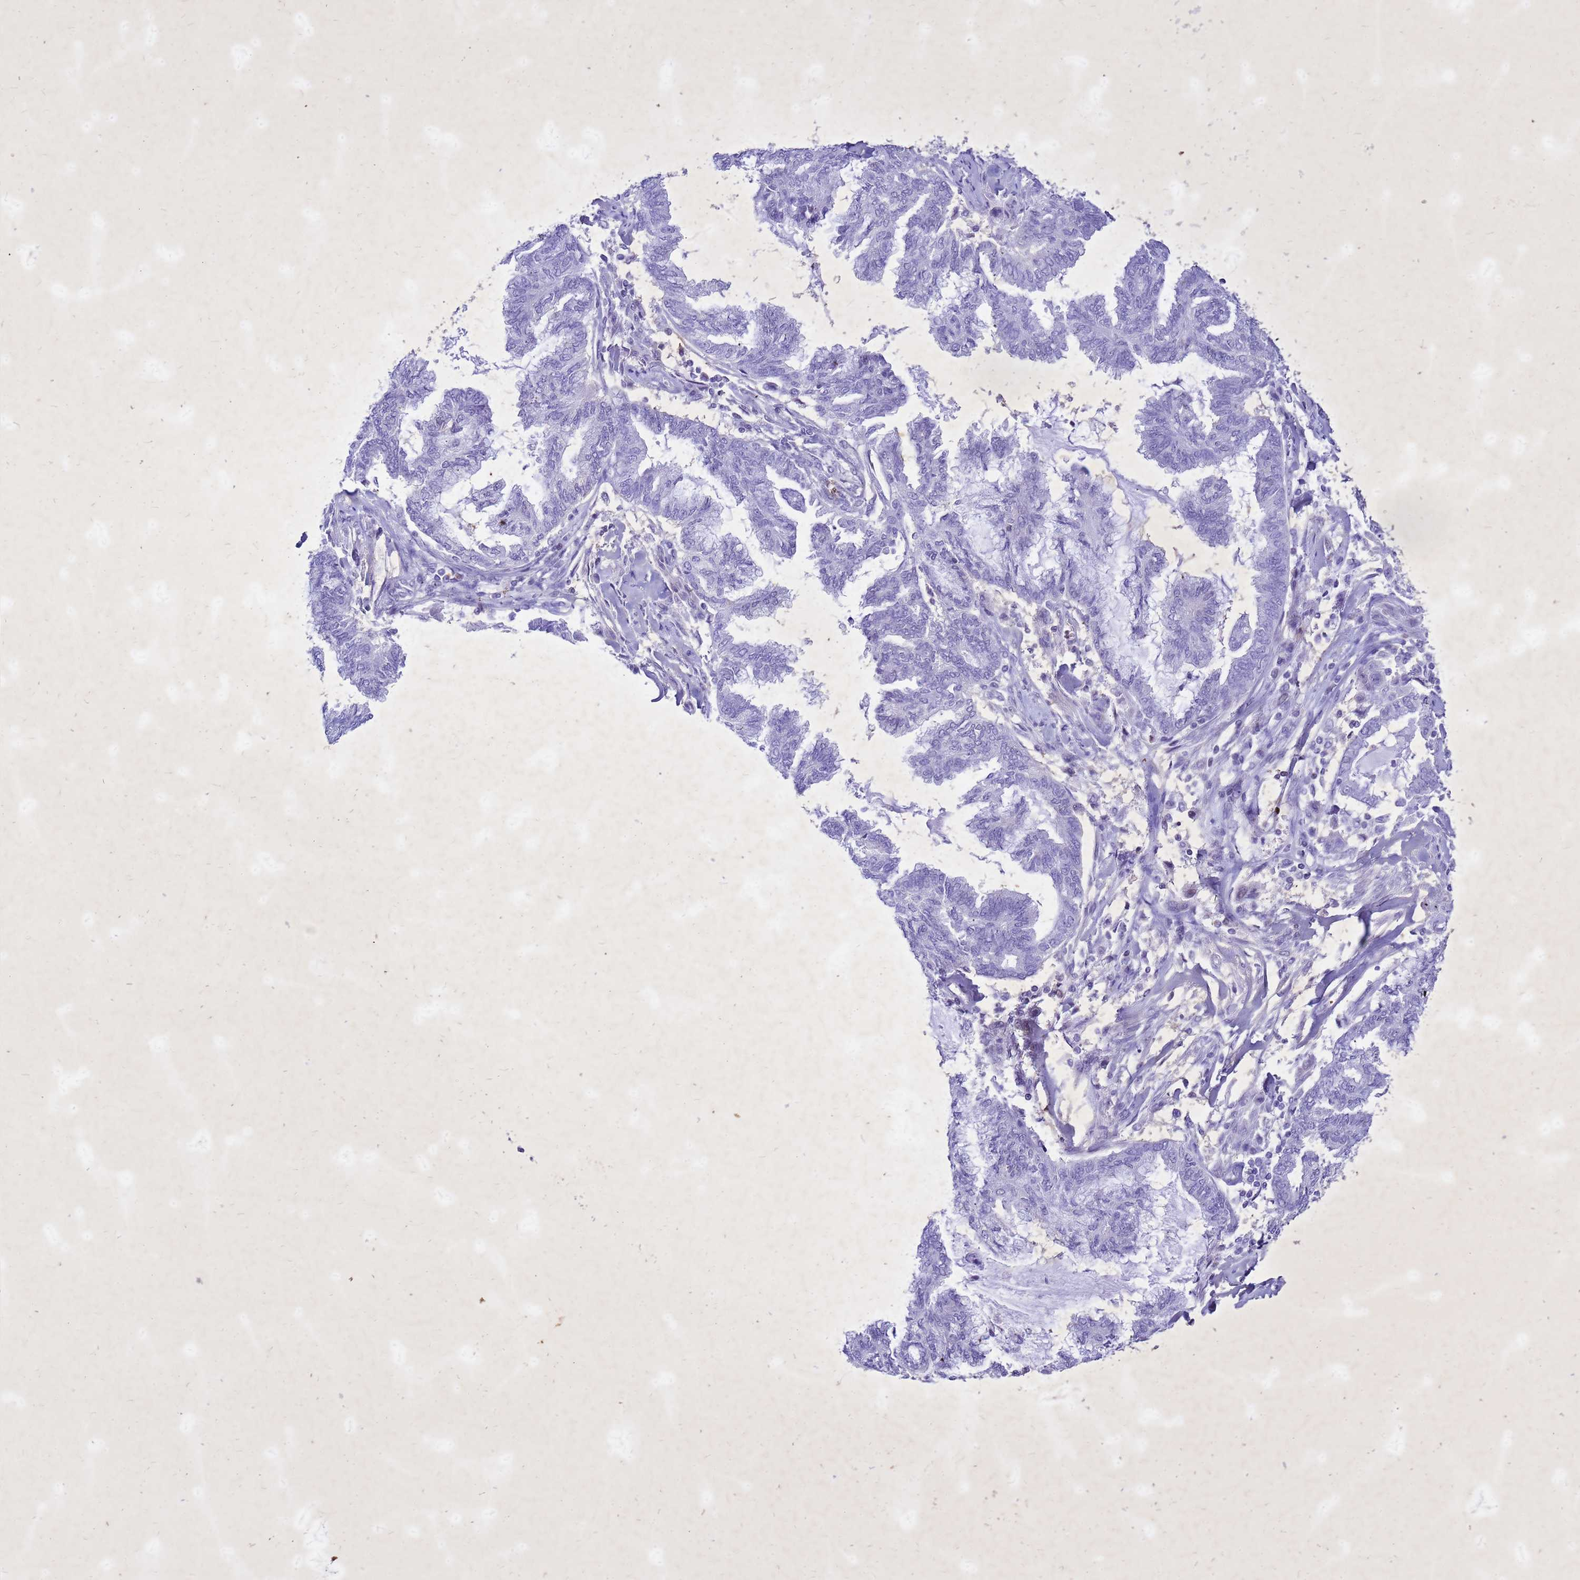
{"staining": {"intensity": "negative", "quantity": "none", "location": "none"}, "tissue": "endometrial cancer", "cell_type": "Tumor cells", "image_type": "cancer", "snomed": [{"axis": "morphology", "description": "Adenocarcinoma, NOS"}, {"axis": "topography", "description": "Endometrium"}], "caption": "Immunohistochemistry (IHC) of human endometrial cancer reveals no positivity in tumor cells. (DAB (3,3'-diaminobenzidine) immunohistochemistry, high magnification).", "gene": "COPS9", "patient": {"sex": "female", "age": 86}}